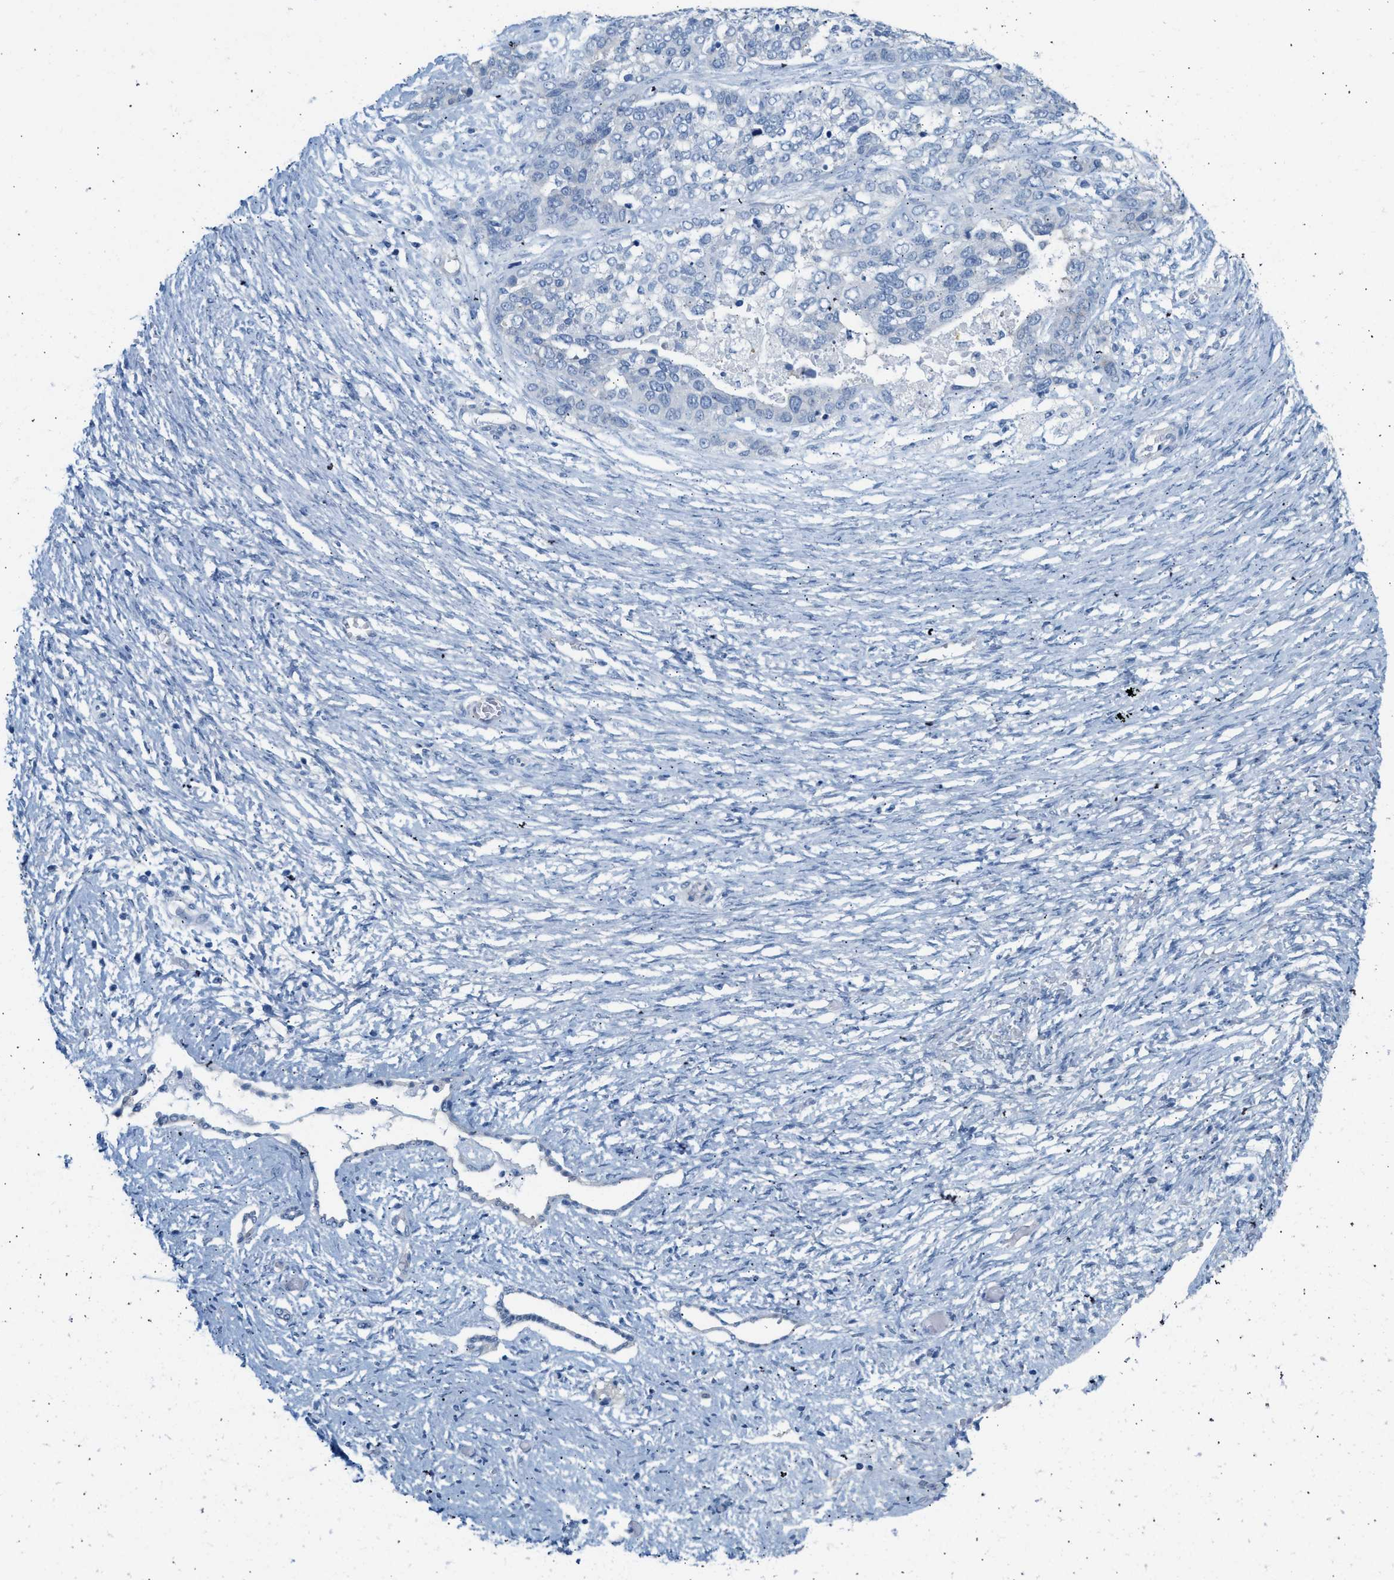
{"staining": {"intensity": "negative", "quantity": "none", "location": "none"}, "tissue": "ovarian cancer", "cell_type": "Tumor cells", "image_type": "cancer", "snomed": [{"axis": "morphology", "description": "Cystadenocarcinoma, serous, NOS"}, {"axis": "topography", "description": "Ovary"}], "caption": "This is an immunohistochemistry (IHC) image of human serous cystadenocarcinoma (ovarian). There is no staining in tumor cells.", "gene": "SPAM1", "patient": {"sex": "female", "age": 44}}